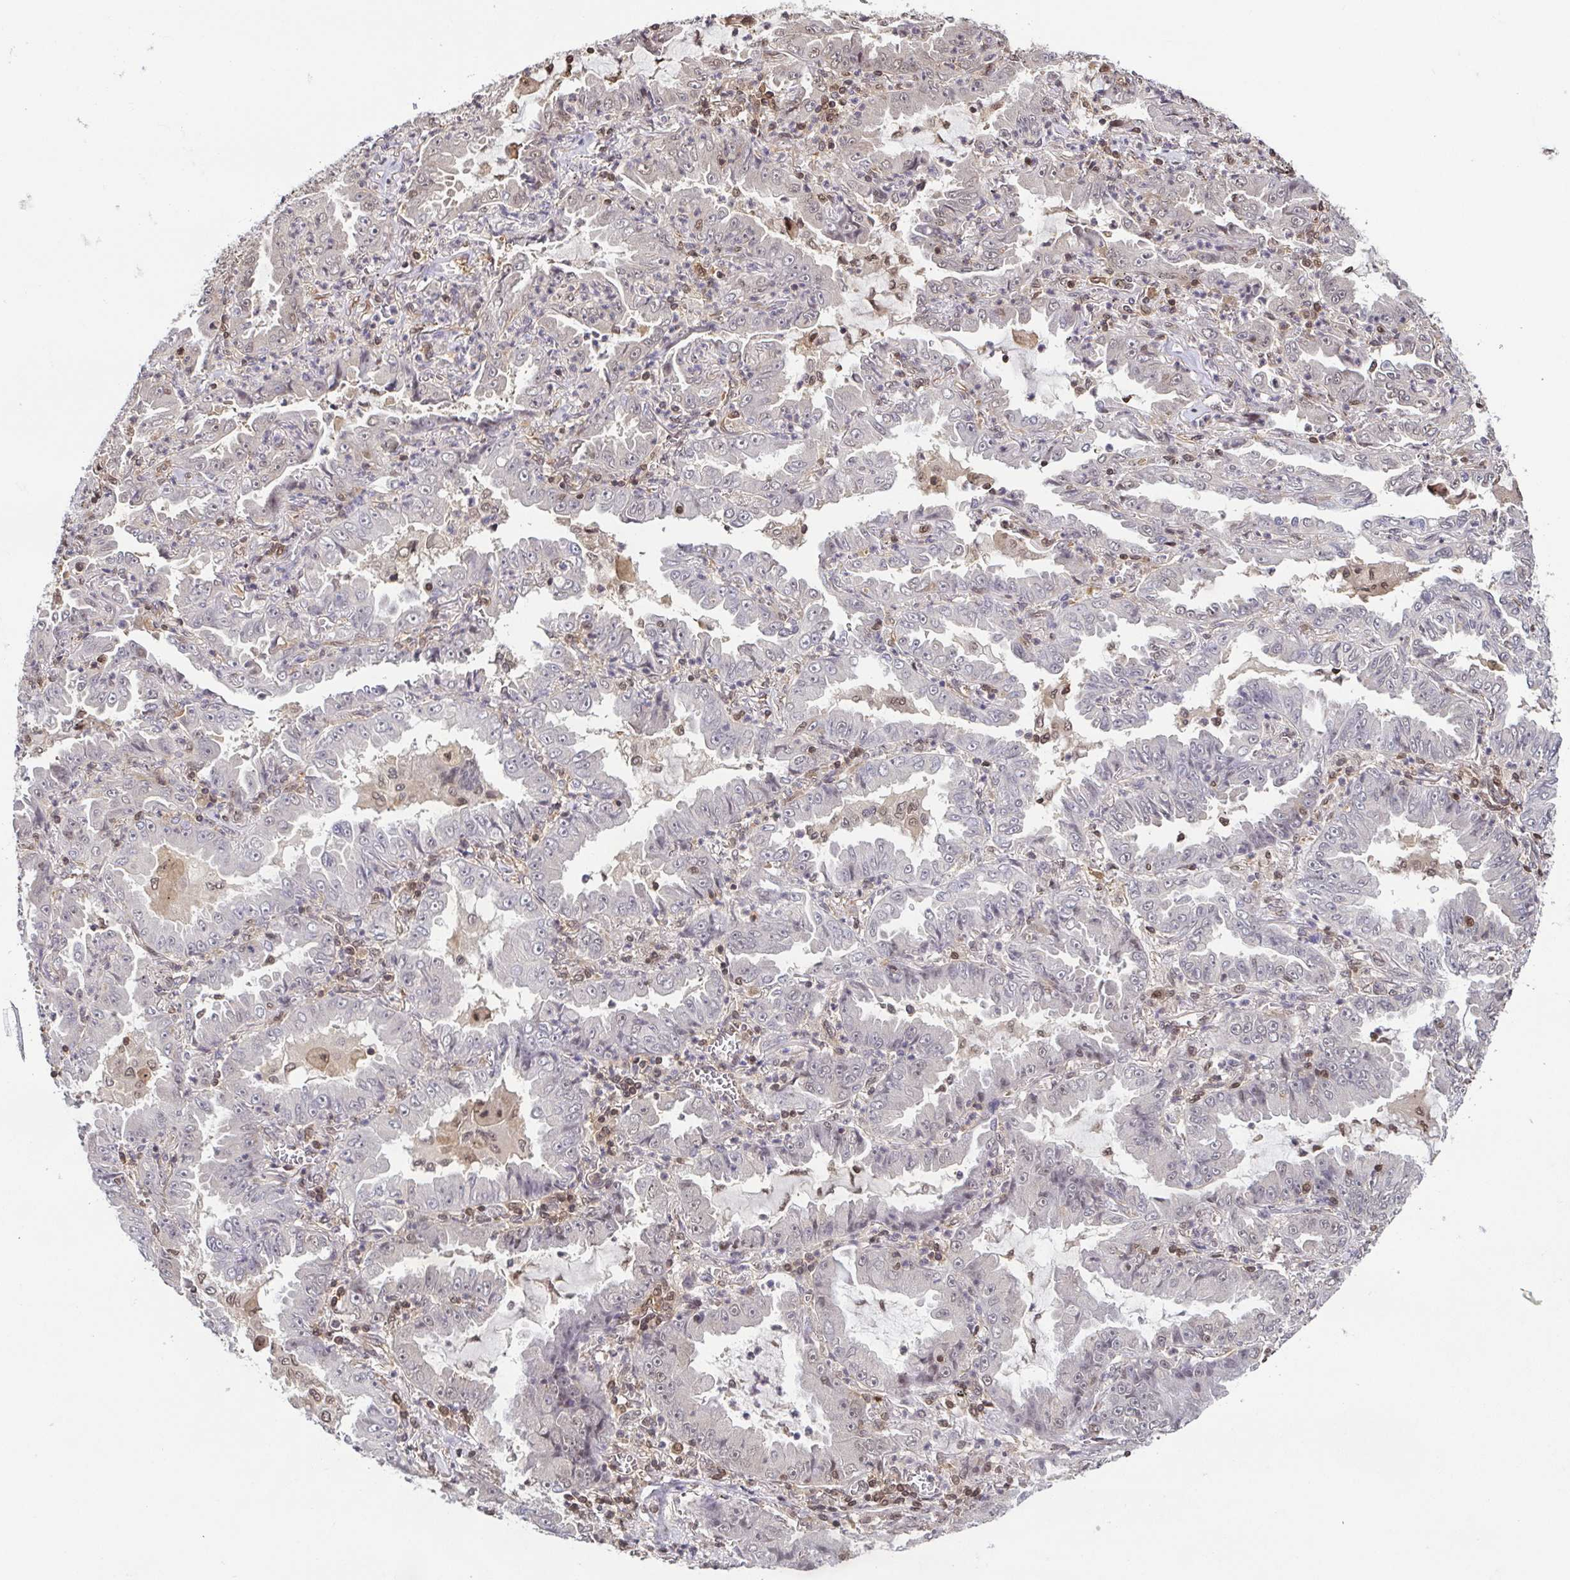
{"staining": {"intensity": "negative", "quantity": "none", "location": "none"}, "tissue": "lung cancer", "cell_type": "Tumor cells", "image_type": "cancer", "snomed": [{"axis": "morphology", "description": "Adenocarcinoma, NOS"}, {"axis": "topography", "description": "Lung"}], "caption": "This is an immunohistochemistry photomicrograph of human lung cancer. There is no staining in tumor cells.", "gene": "PSMB9", "patient": {"sex": "female", "age": 52}}